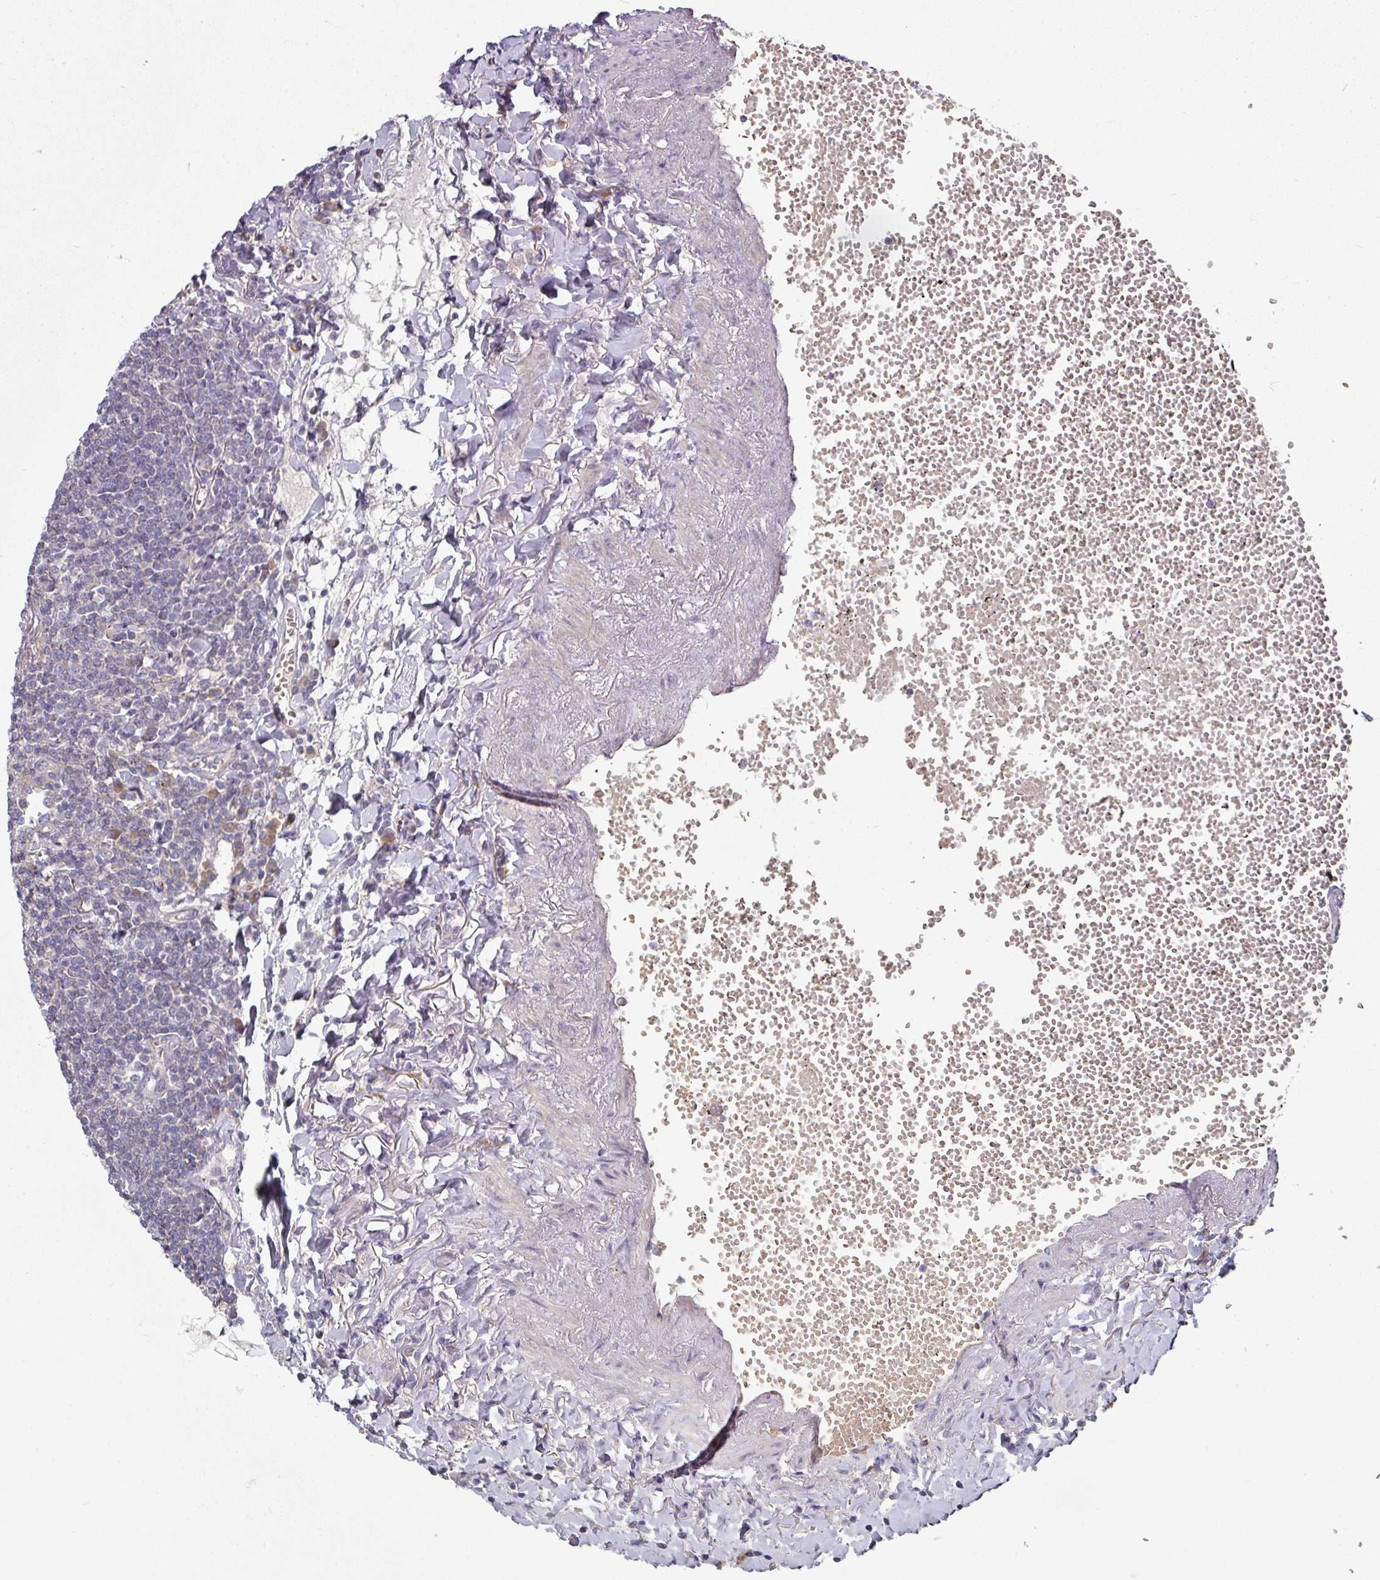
{"staining": {"intensity": "negative", "quantity": "none", "location": "none"}, "tissue": "lymphoma", "cell_type": "Tumor cells", "image_type": "cancer", "snomed": [{"axis": "morphology", "description": "Malignant lymphoma, non-Hodgkin's type, Low grade"}, {"axis": "topography", "description": "Lung"}], "caption": "Immunohistochemistry (IHC) image of neoplastic tissue: human lymphoma stained with DAB demonstrates no significant protein expression in tumor cells.", "gene": "PYROXD2", "patient": {"sex": "female", "age": 71}}